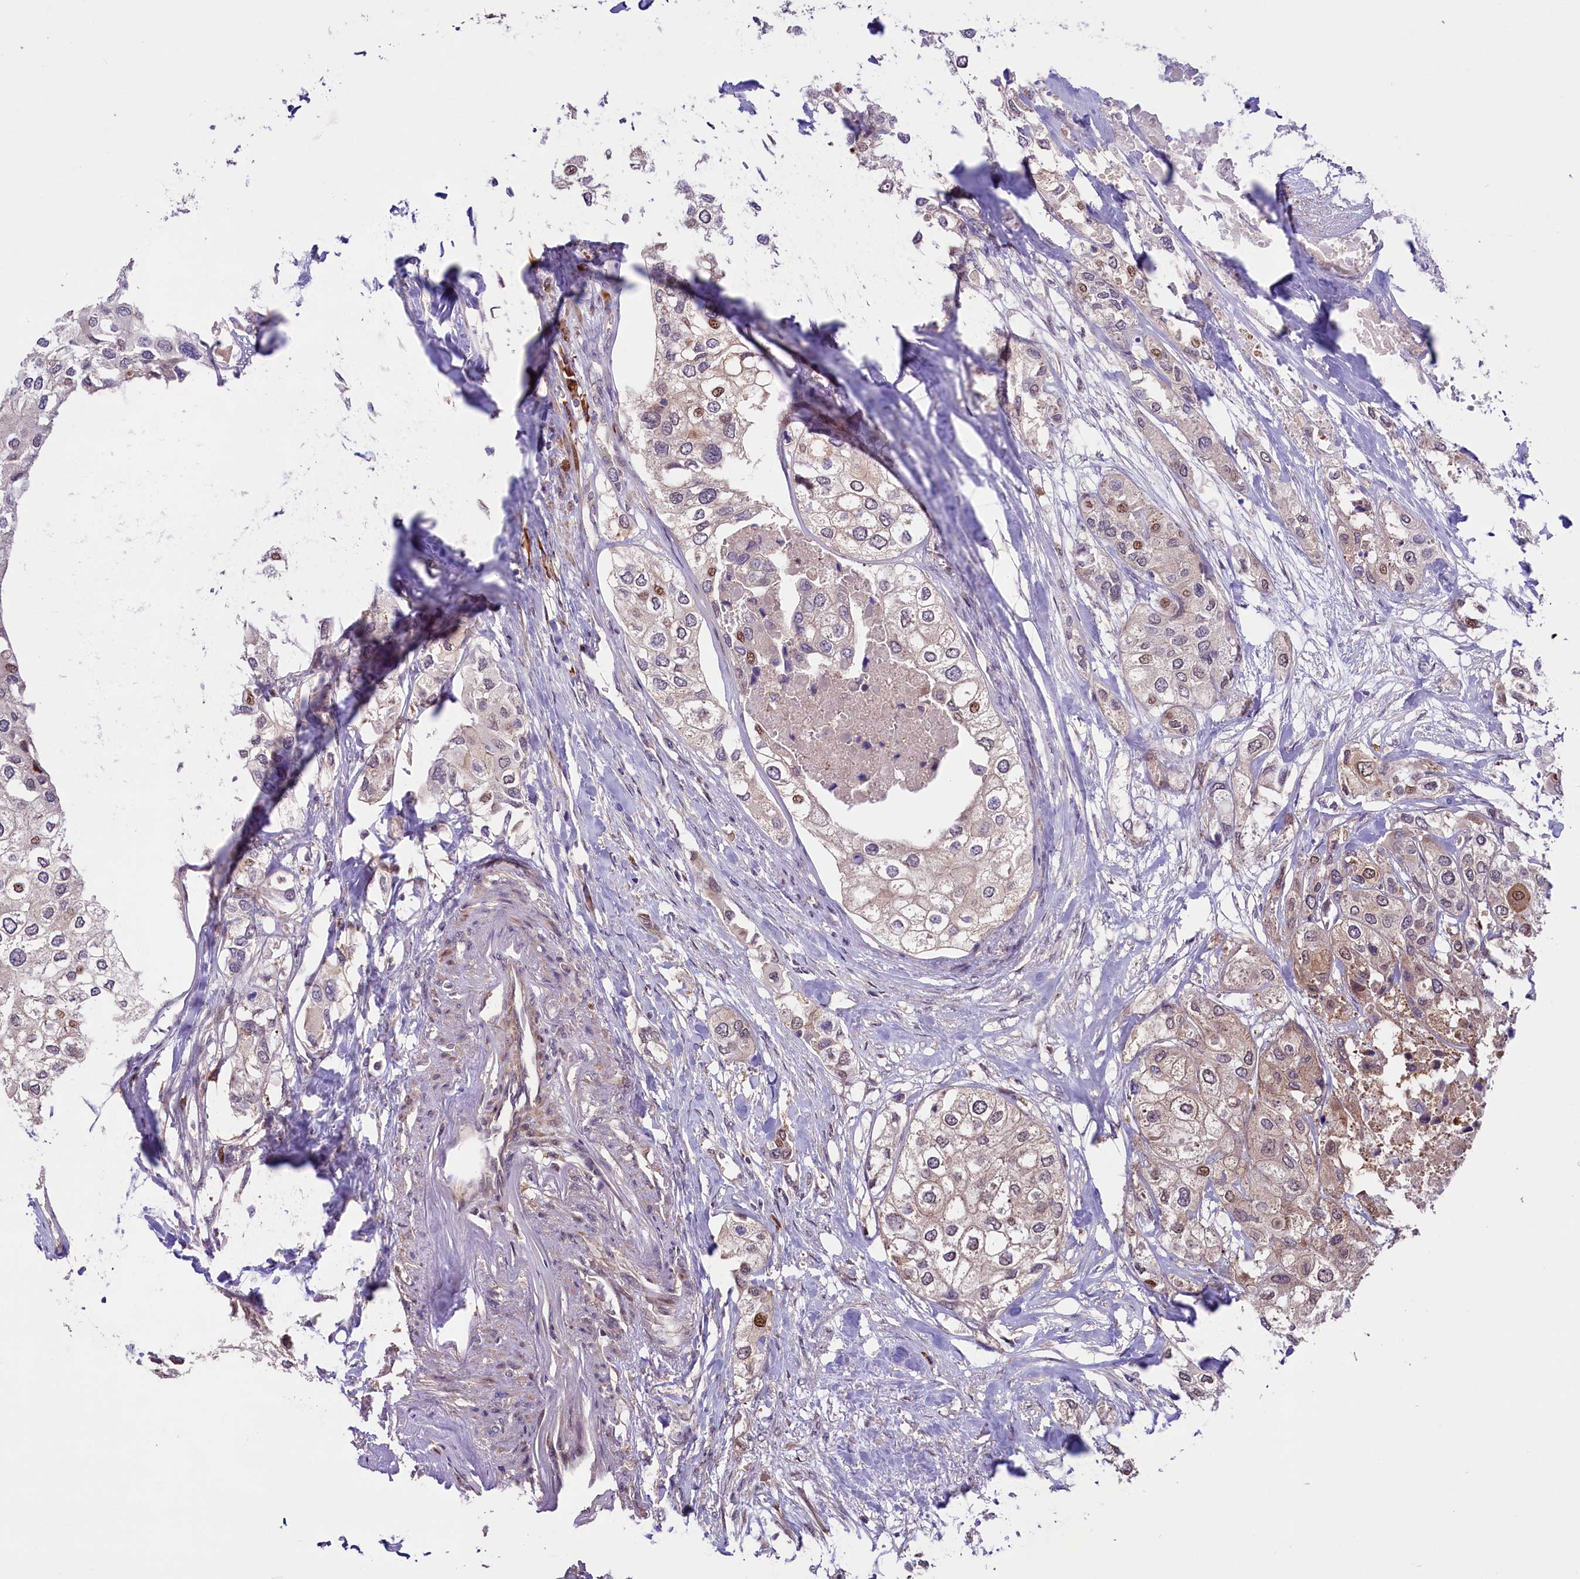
{"staining": {"intensity": "moderate", "quantity": "<25%", "location": "nuclear"}, "tissue": "urothelial cancer", "cell_type": "Tumor cells", "image_type": "cancer", "snomed": [{"axis": "morphology", "description": "Urothelial carcinoma, High grade"}, {"axis": "topography", "description": "Urinary bladder"}], "caption": "Moderate nuclear protein staining is appreciated in about <25% of tumor cells in urothelial cancer.", "gene": "RIC8A", "patient": {"sex": "male", "age": 64}}